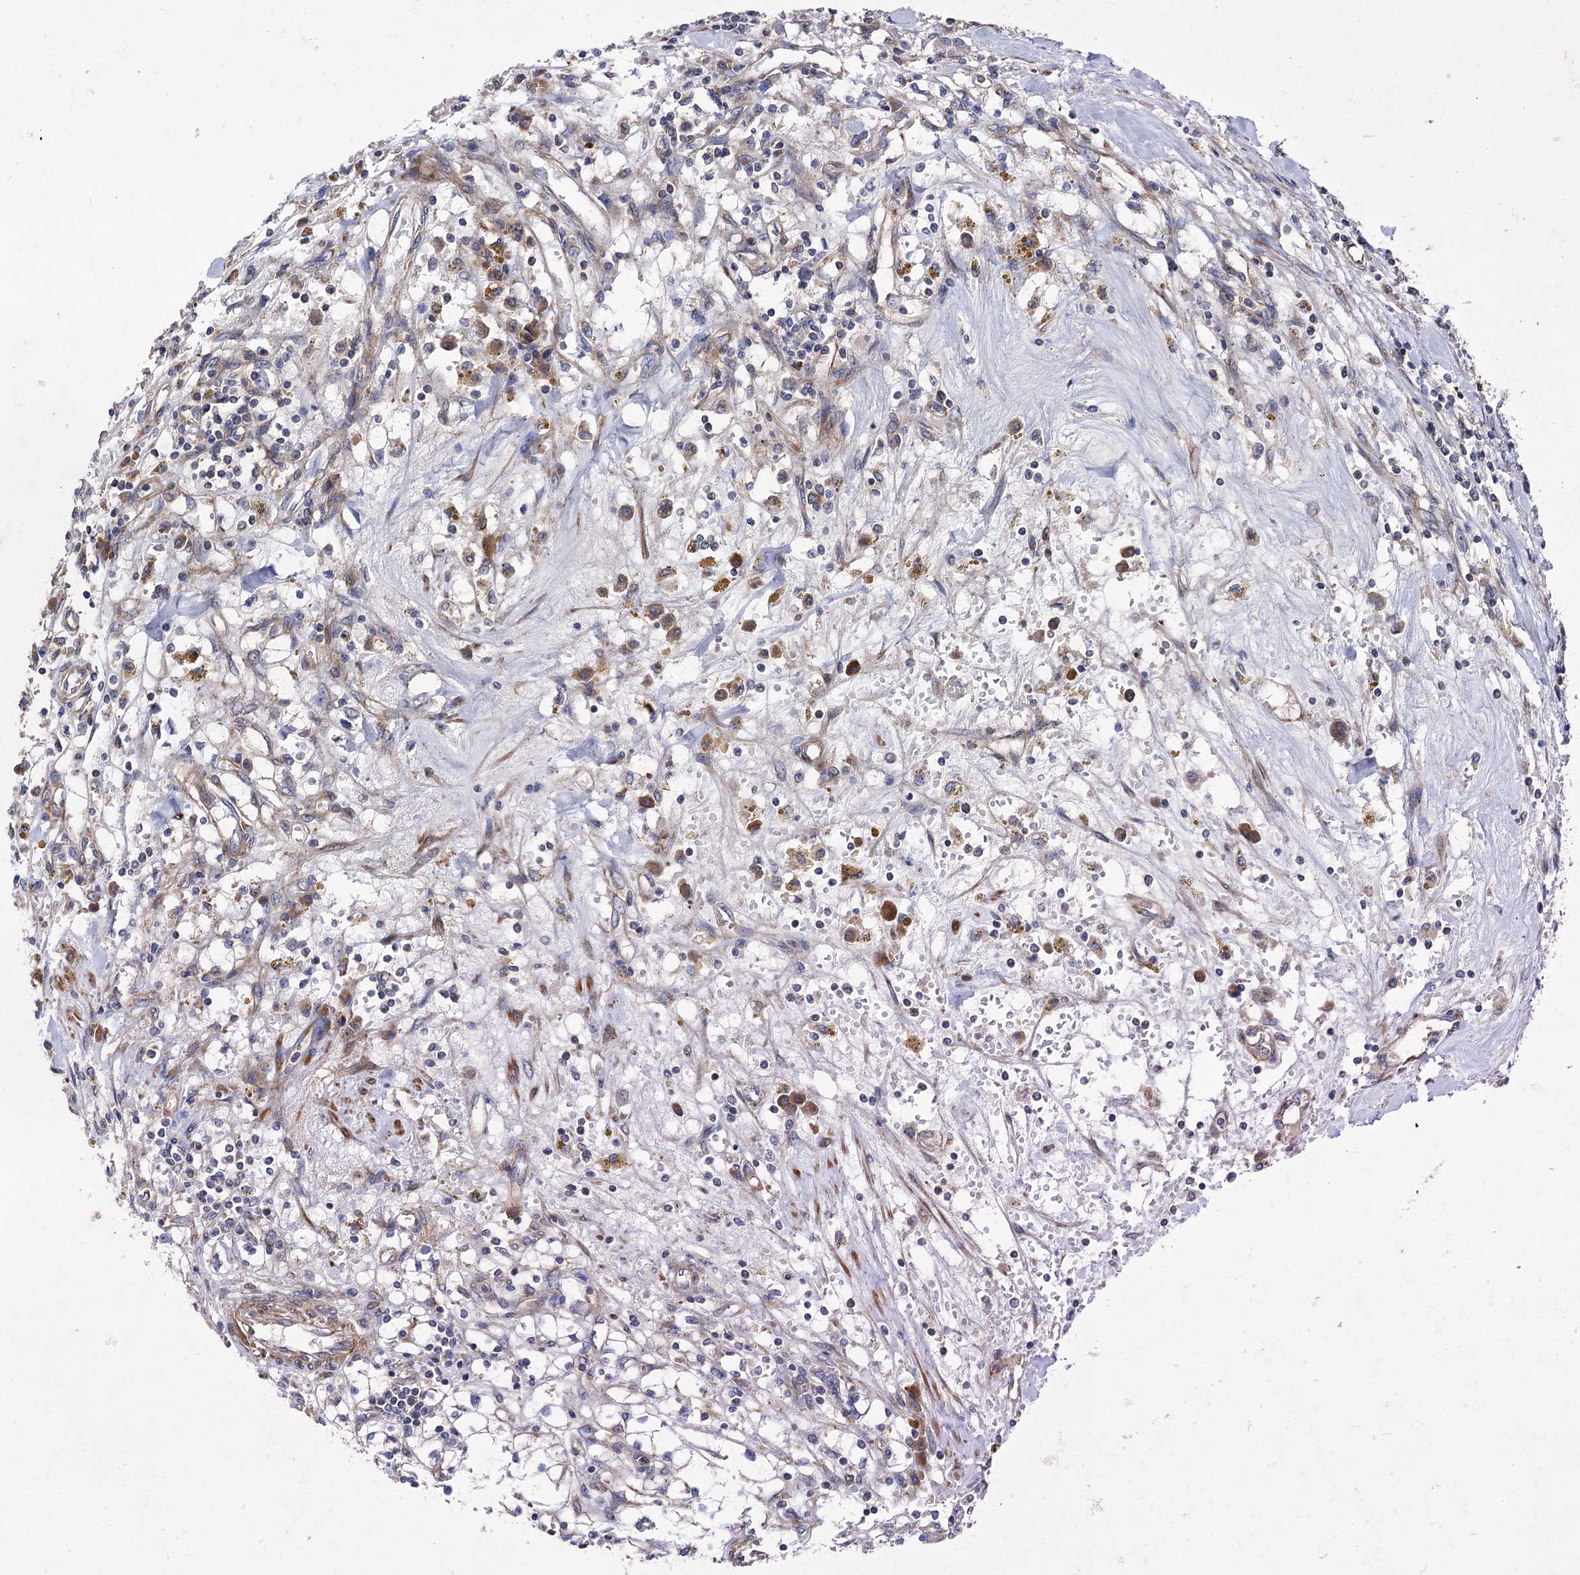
{"staining": {"intensity": "negative", "quantity": "none", "location": "none"}, "tissue": "renal cancer", "cell_type": "Tumor cells", "image_type": "cancer", "snomed": [{"axis": "morphology", "description": "Adenocarcinoma, NOS"}, {"axis": "topography", "description": "Kidney"}], "caption": "High power microscopy photomicrograph of an immunohistochemistry image of adenocarcinoma (renal), revealing no significant expression in tumor cells.", "gene": "DYDC1", "patient": {"sex": "male", "age": 56}}